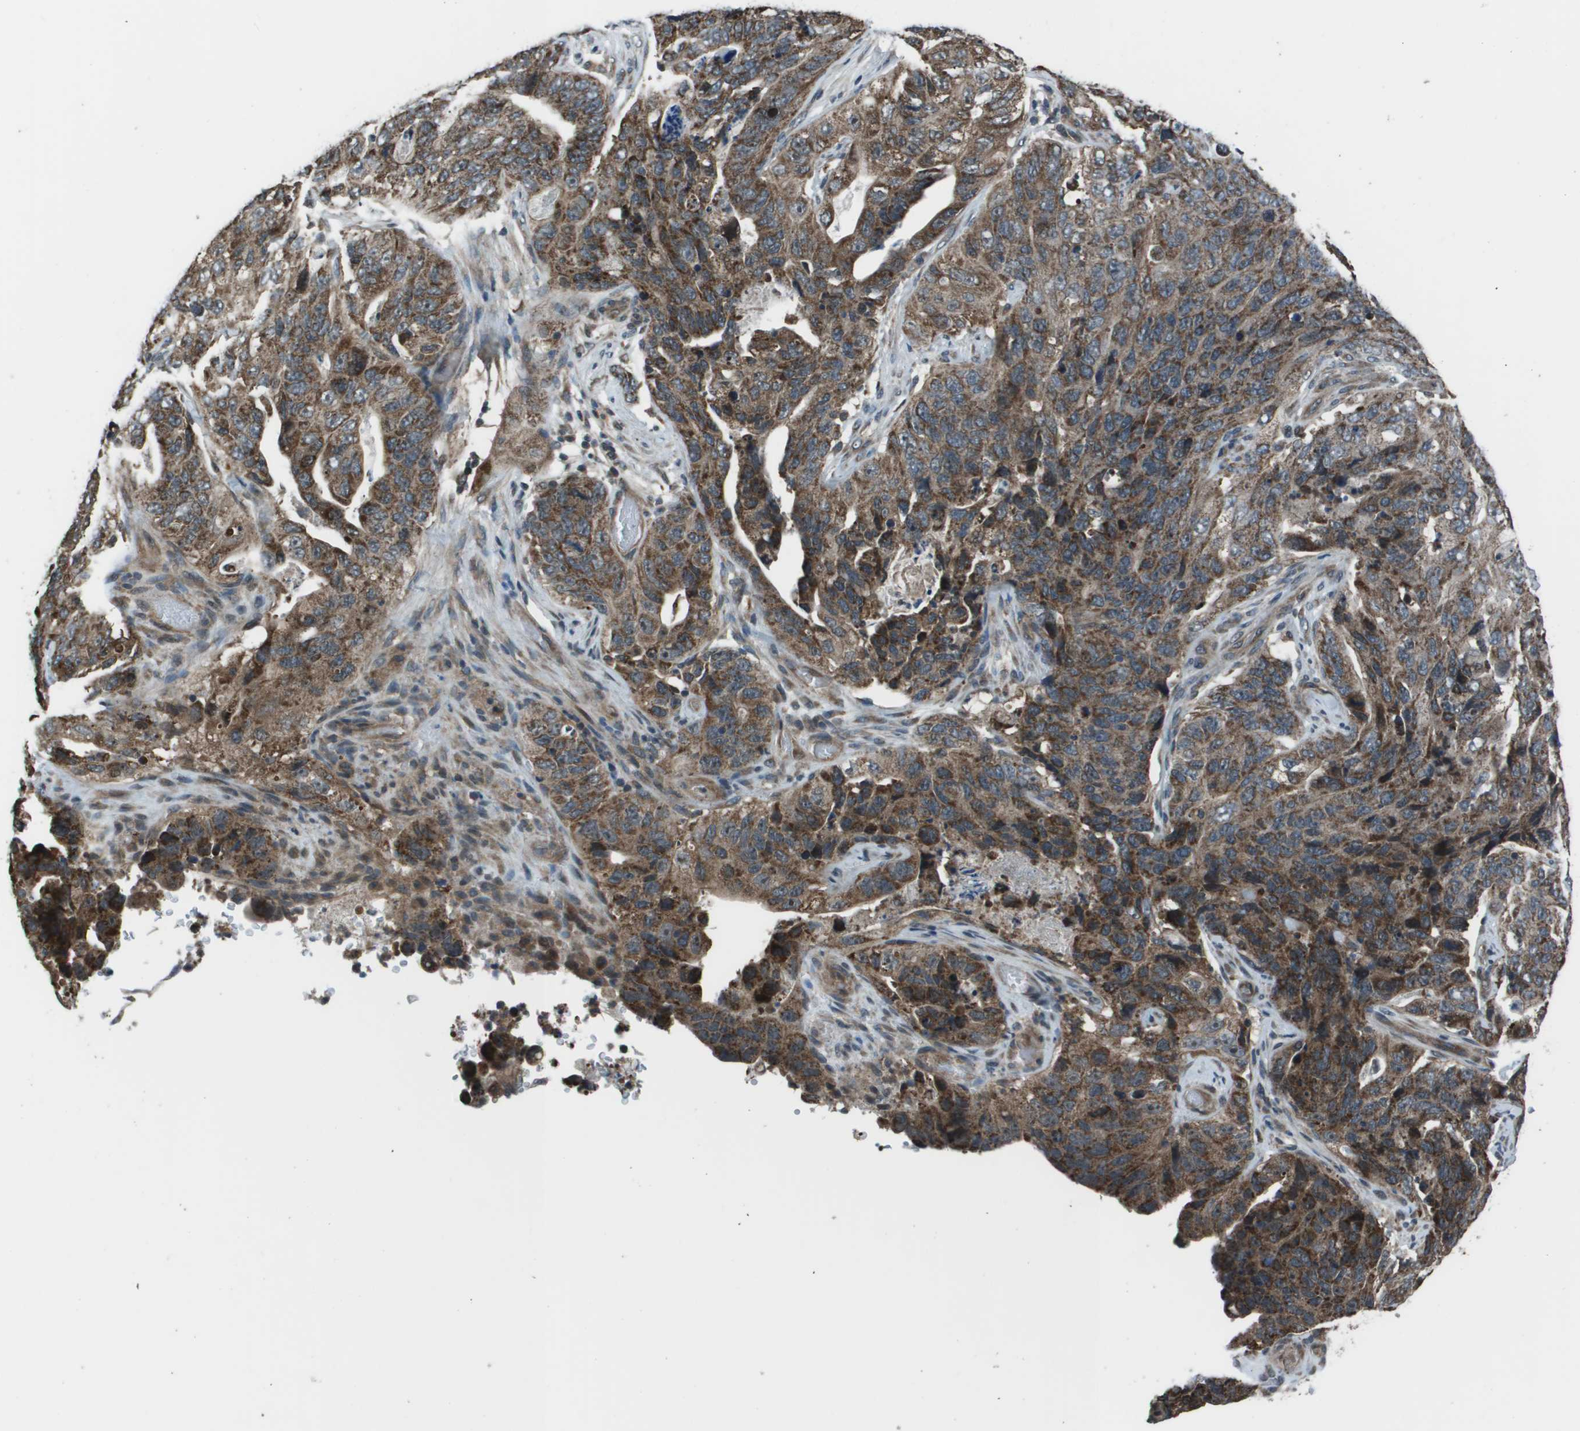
{"staining": {"intensity": "strong", "quantity": ">75%", "location": "cytoplasmic/membranous"}, "tissue": "stomach cancer", "cell_type": "Tumor cells", "image_type": "cancer", "snomed": [{"axis": "morphology", "description": "Adenocarcinoma, NOS"}, {"axis": "topography", "description": "Stomach"}], "caption": "Immunohistochemical staining of human stomach cancer (adenocarcinoma) displays high levels of strong cytoplasmic/membranous protein positivity in approximately >75% of tumor cells.", "gene": "PPFIA1", "patient": {"sex": "female", "age": 89}}